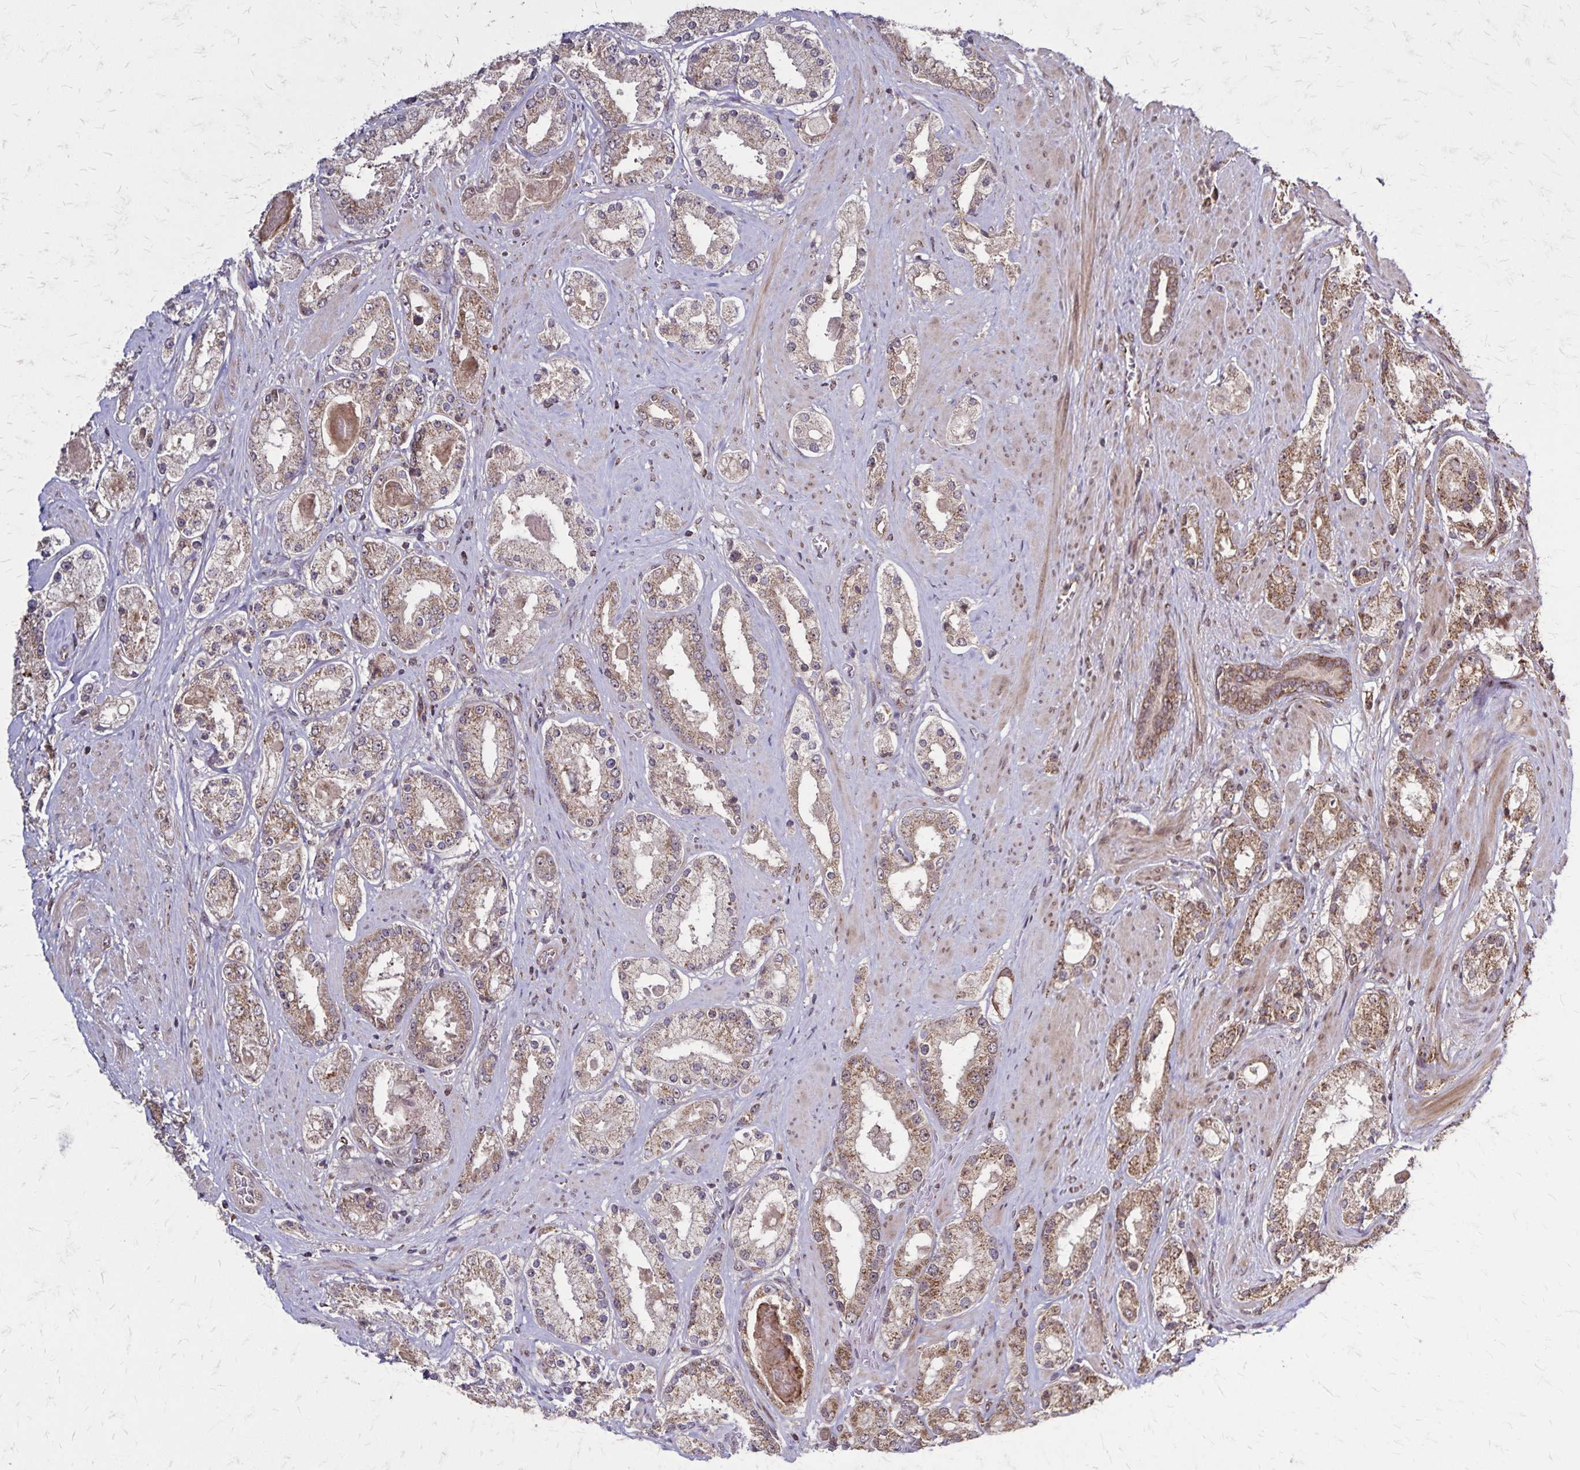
{"staining": {"intensity": "moderate", "quantity": ">75%", "location": "cytoplasmic/membranous"}, "tissue": "prostate cancer", "cell_type": "Tumor cells", "image_type": "cancer", "snomed": [{"axis": "morphology", "description": "Adenocarcinoma, High grade"}, {"axis": "topography", "description": "Prostate"}], "caption": "About >75% of tumor cells in human prostate high-grade adenocarcinoma demonstrate moderate cytoplasmic/membranous protein expression as visualized by brown immunohistochemical staining.", "gene": "NFS1", "patient": {"sex": "male", "age": 67}}